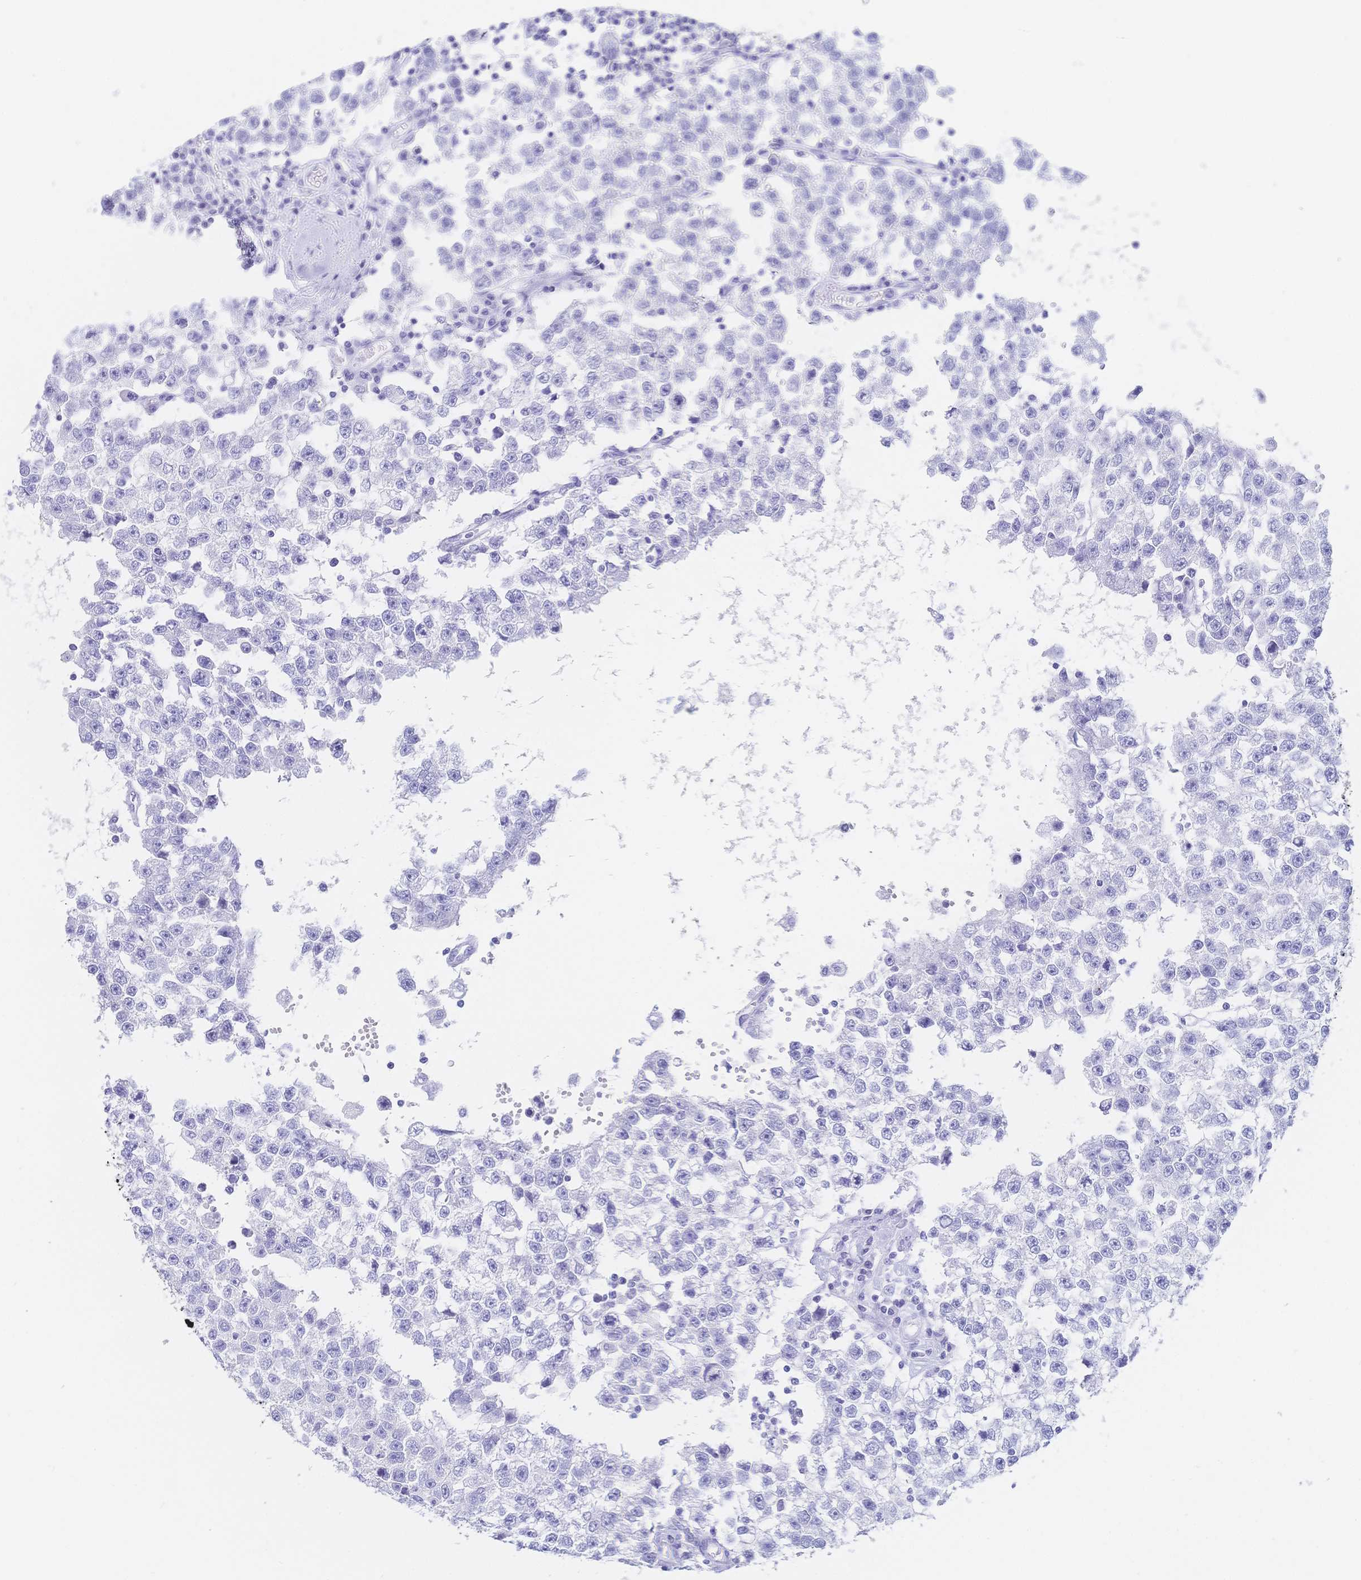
{"staining": {"intensity": "negative", "quantity": "none", "location": "none"}, "tissue": "testis cancer", "cell_type": "Tumor cells", "image_type": "cancer", "snomed": [{"axis": "morphology", "description": "Seminoma, NOS"}, {"axis": "topography", "description": "Testis"}], "caption": "Tumor cells are negative for protein expression in human seminoma (testis).", "gene": "MEP1B", "patient": {"sex": "male", "age": 34}}